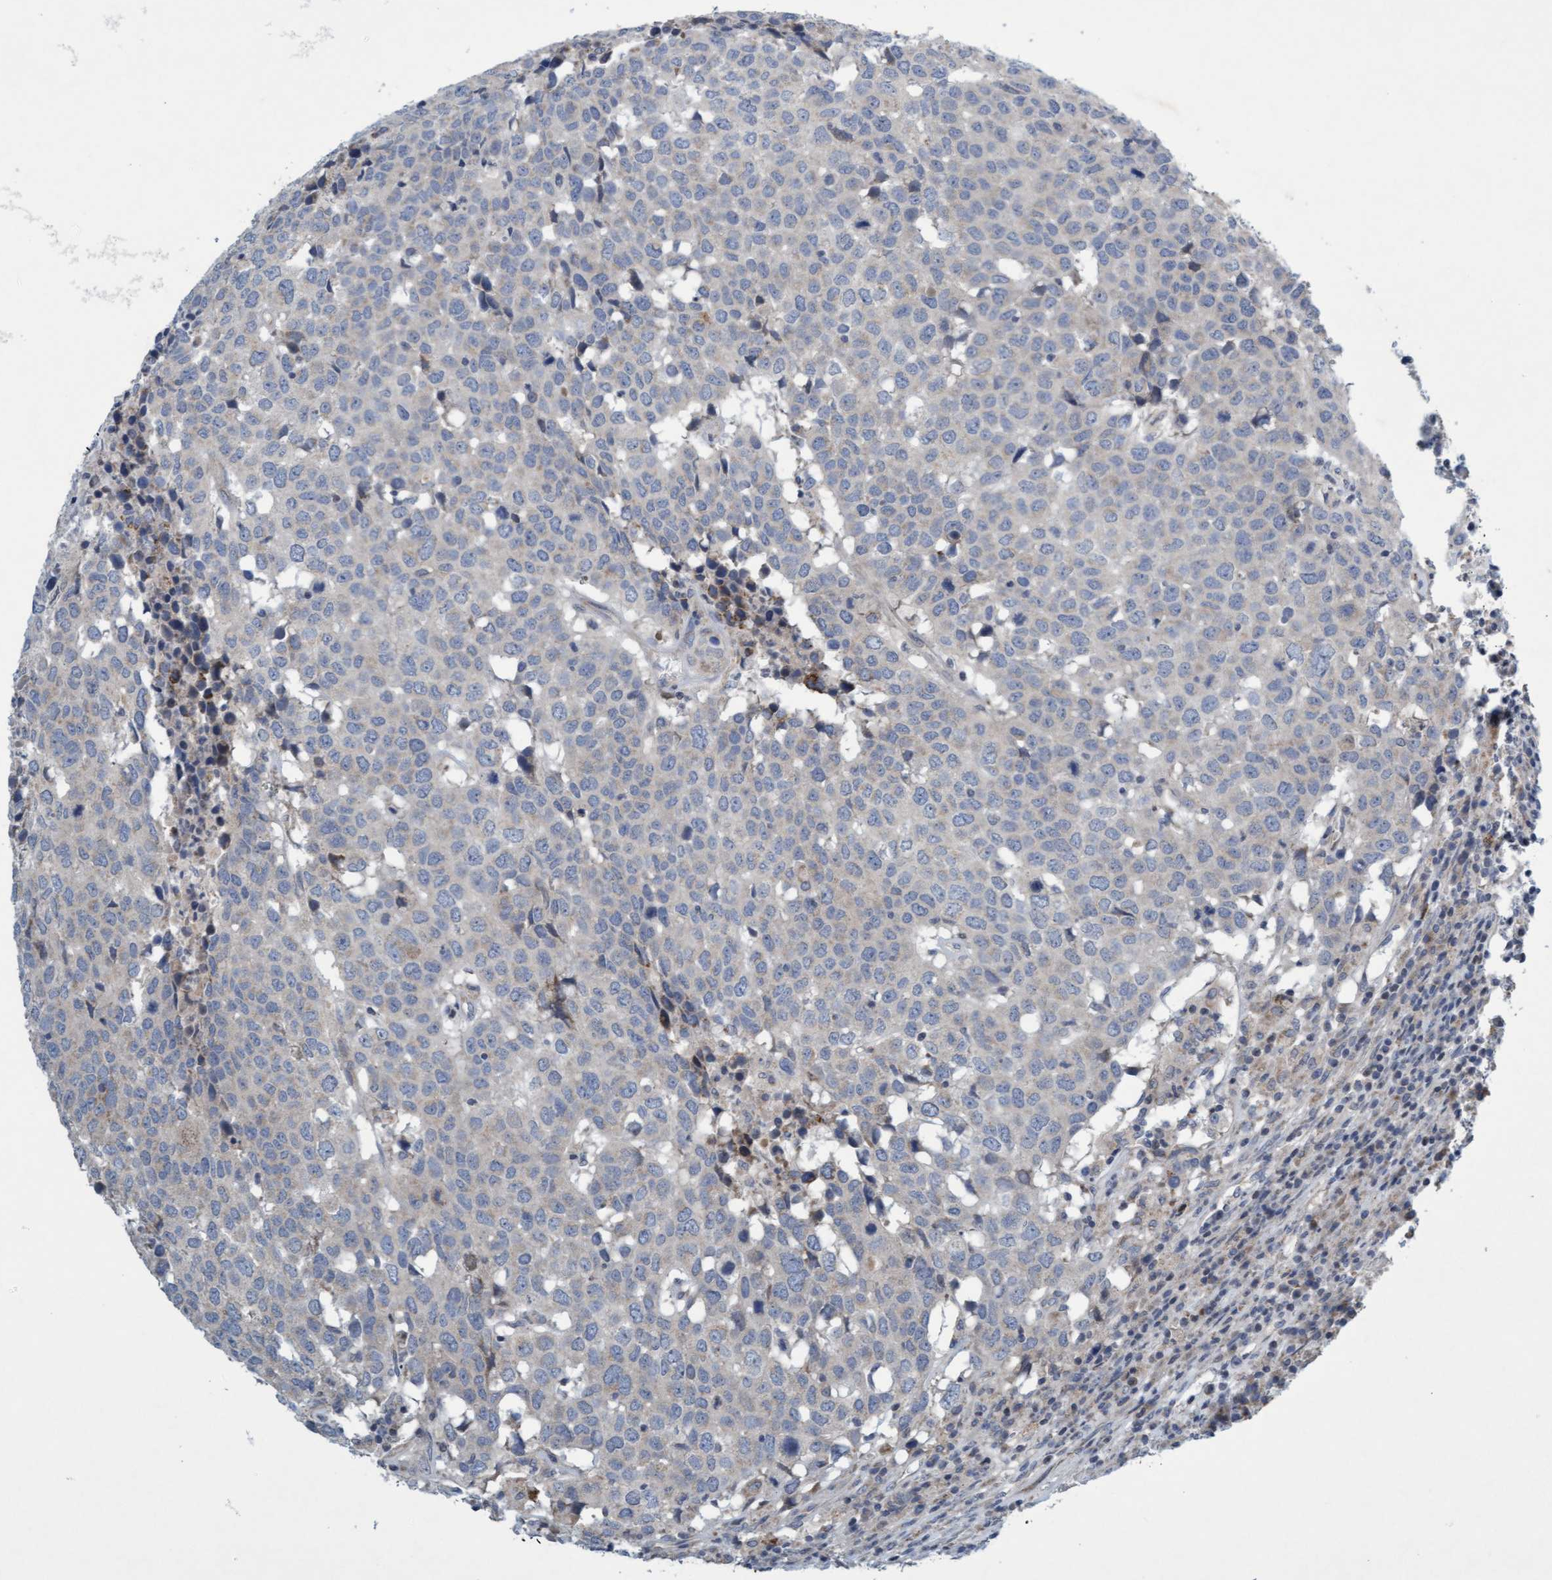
{"staining": {"intensity": "negative", "quantity": "none", "location": "none"}, "tissue": "head and neck cancer", "cell_type": "Tumor cells", "image_type": "cancer", "snomed": [{"axis": "morphology", "description": "Squamous cell carcinoma, NOS"}, {"axis": "topography", "description": "Head-Neck"}], "caption": "Immunohistochemical staining of human head and neck squamous cell carcinoma shows no significant expression in tumor cells. (DAB IHC with hematoxylin counter stain).", "gene": "DDHD2", "patient": {"sex": "male", "age": 66}}